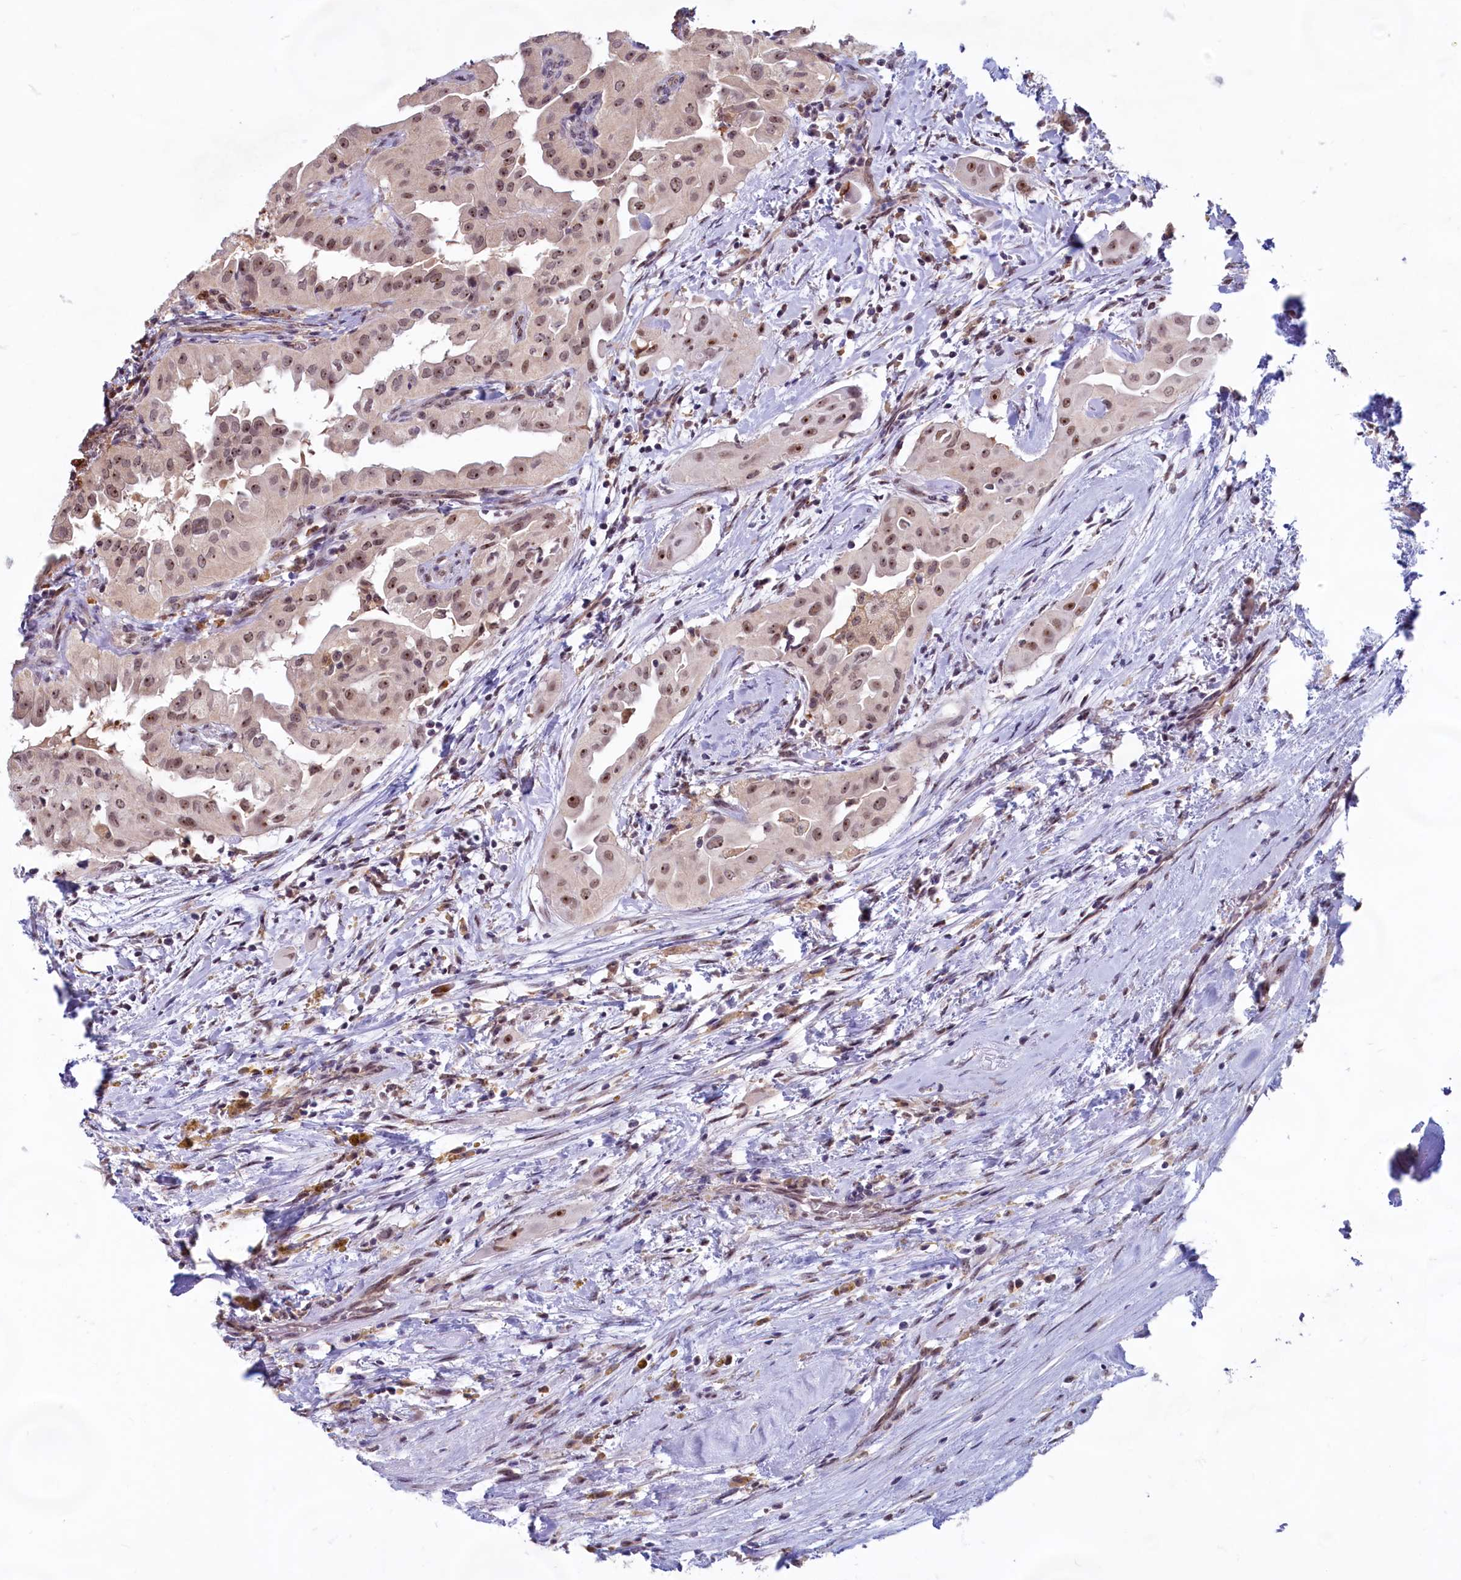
{"staining": {"intensity": "moderate", "quantity": ">75%", "location": "nuclear"}, "tissue": "thyroid cancer", "cell_type": "Tumor cells", "image_type": "cancer", "snomed": [{"axis": "morphology", "description": "Papillary adenocarcinoma, NOS"}, {"axis": "topography", "description": "Thyroid gland"}], "caption": "Human papillary adenocarcinoma (thyroid) stained for a protein (brown) demonstrates moderate nuclear positive expression in approximately >75% of tumor cells.", "gene": "C1D", "patient": {"sex": "female", "age": 59}}